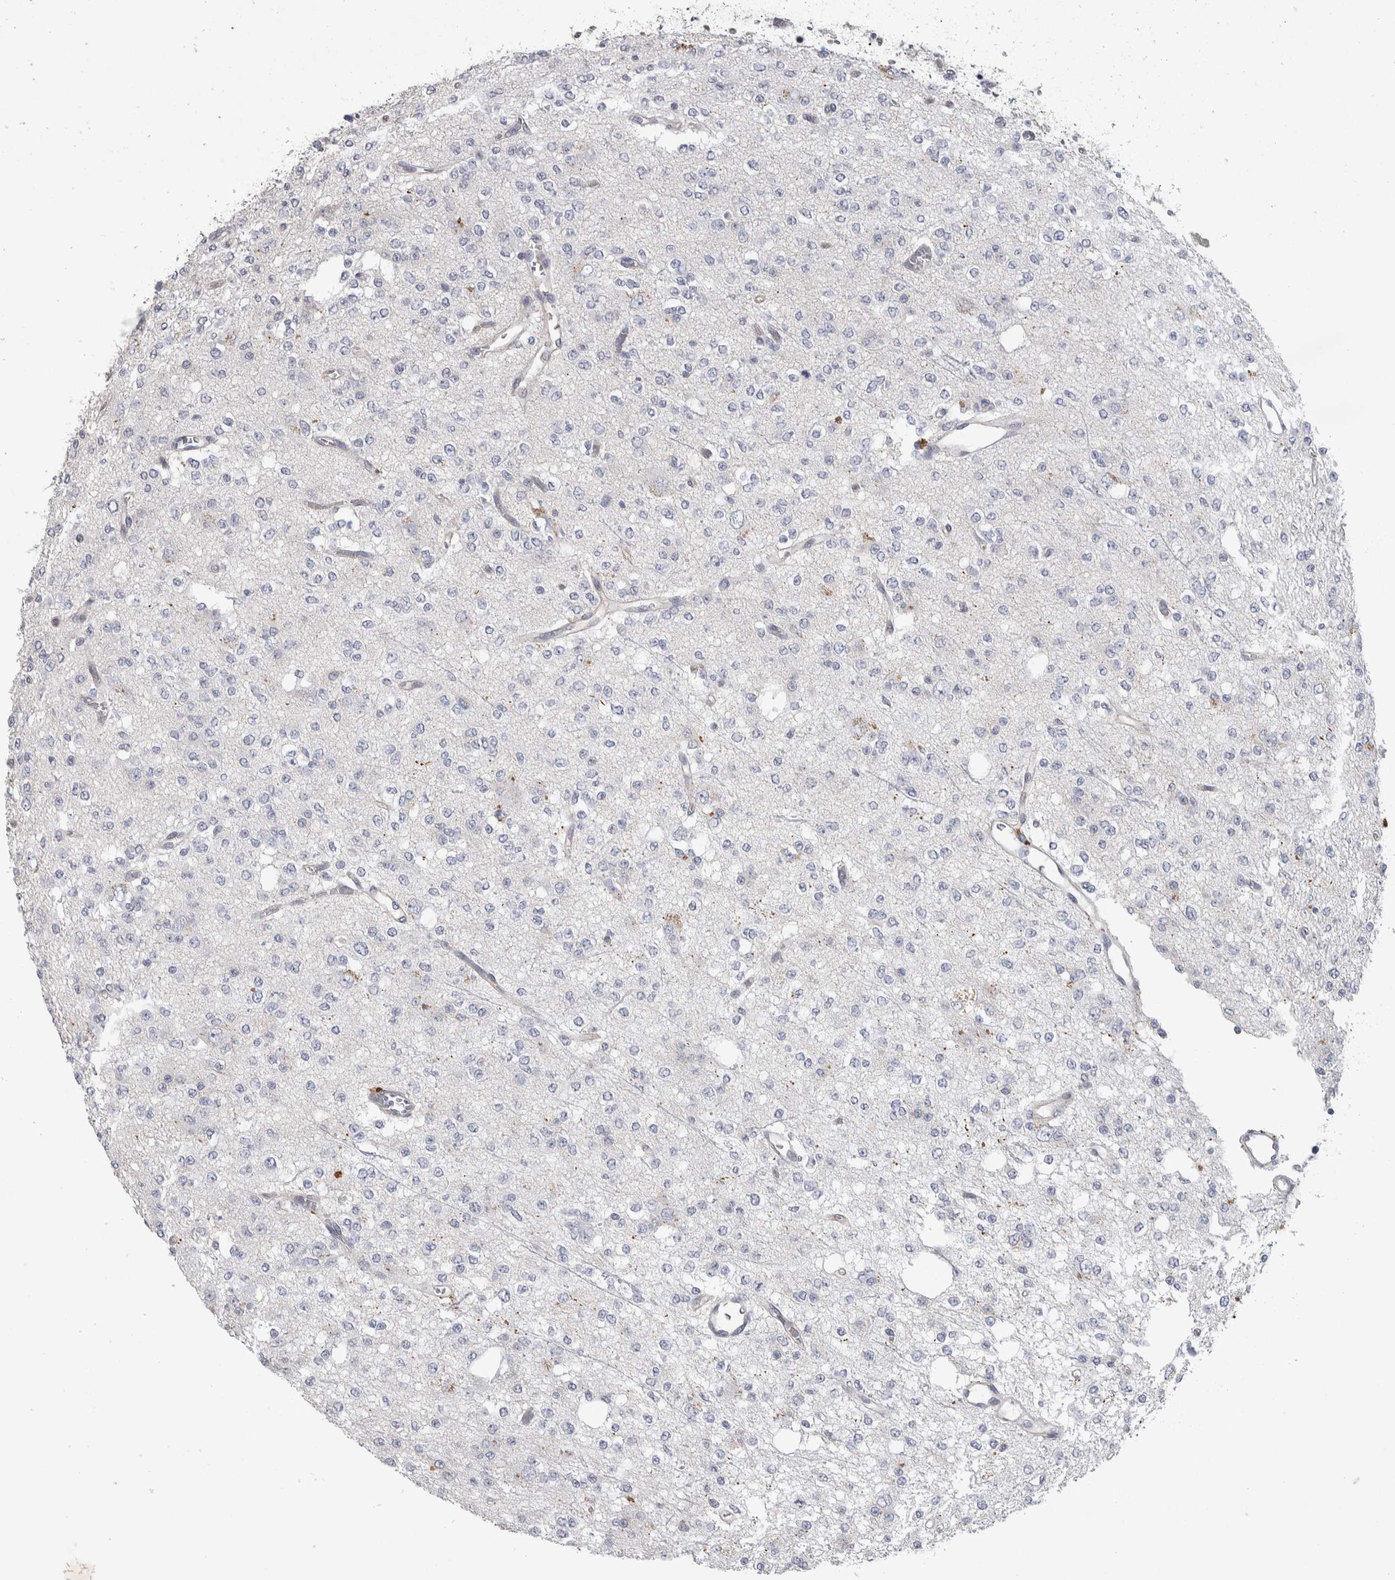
{"staining": {"intensity": "negative", "quantity": "none", "location": "none"}, "tissue": "glioma", "cell_type": "Tumor cells", "image_type": "cancer", "snomed": [{"axis": "morphology", "description": "Glioma, malignant, Low grade"}, {"axis": "topography", "description": "Brain"}], "caption": "Immunohistochemistry of low-grade glioma (malignant) reveals no expression in tumor cells.", "gene": "NFKB2", "patient": {"sex": "male", "age": 38}}